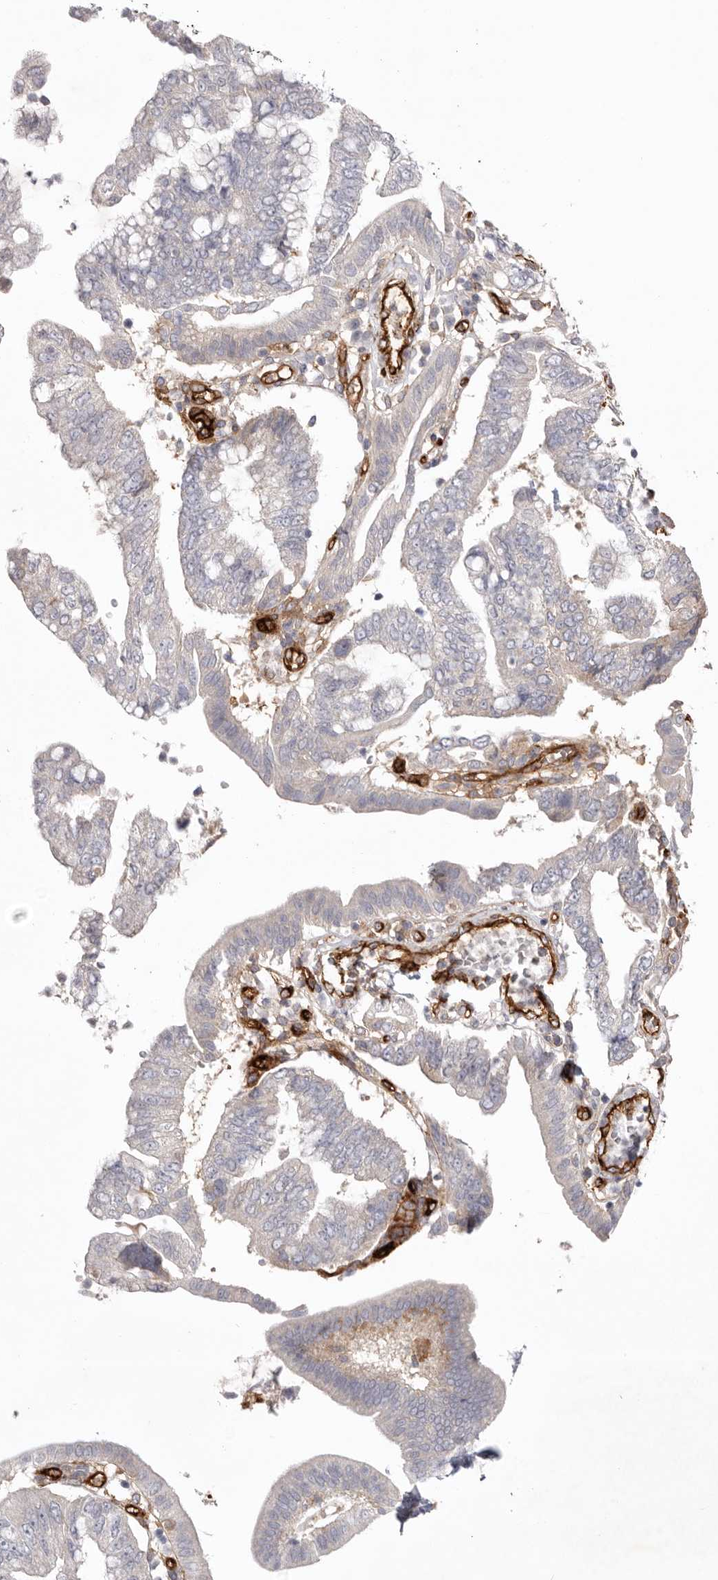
{"staining": {"intensity": "negative", "quantity": "none", "location": "none"}, "tissue": "pancreatic cancer", "cell_type": "Tumor cells", "image_type": "cancer", "snomed": [{"axis": "morphology", "description": "Adenocarcinoma, NOS"}, {"axis": "topography", "description": "Pancreas"}], "caption": "Tumor cells are negative for protein expression in human pancreatic cancer (adenocarcinoma). (Brightfield microscopy of DAB IHC at high magnification).", "gene": "LRRC66", "patient": {"sex": "female", "age": 73}}